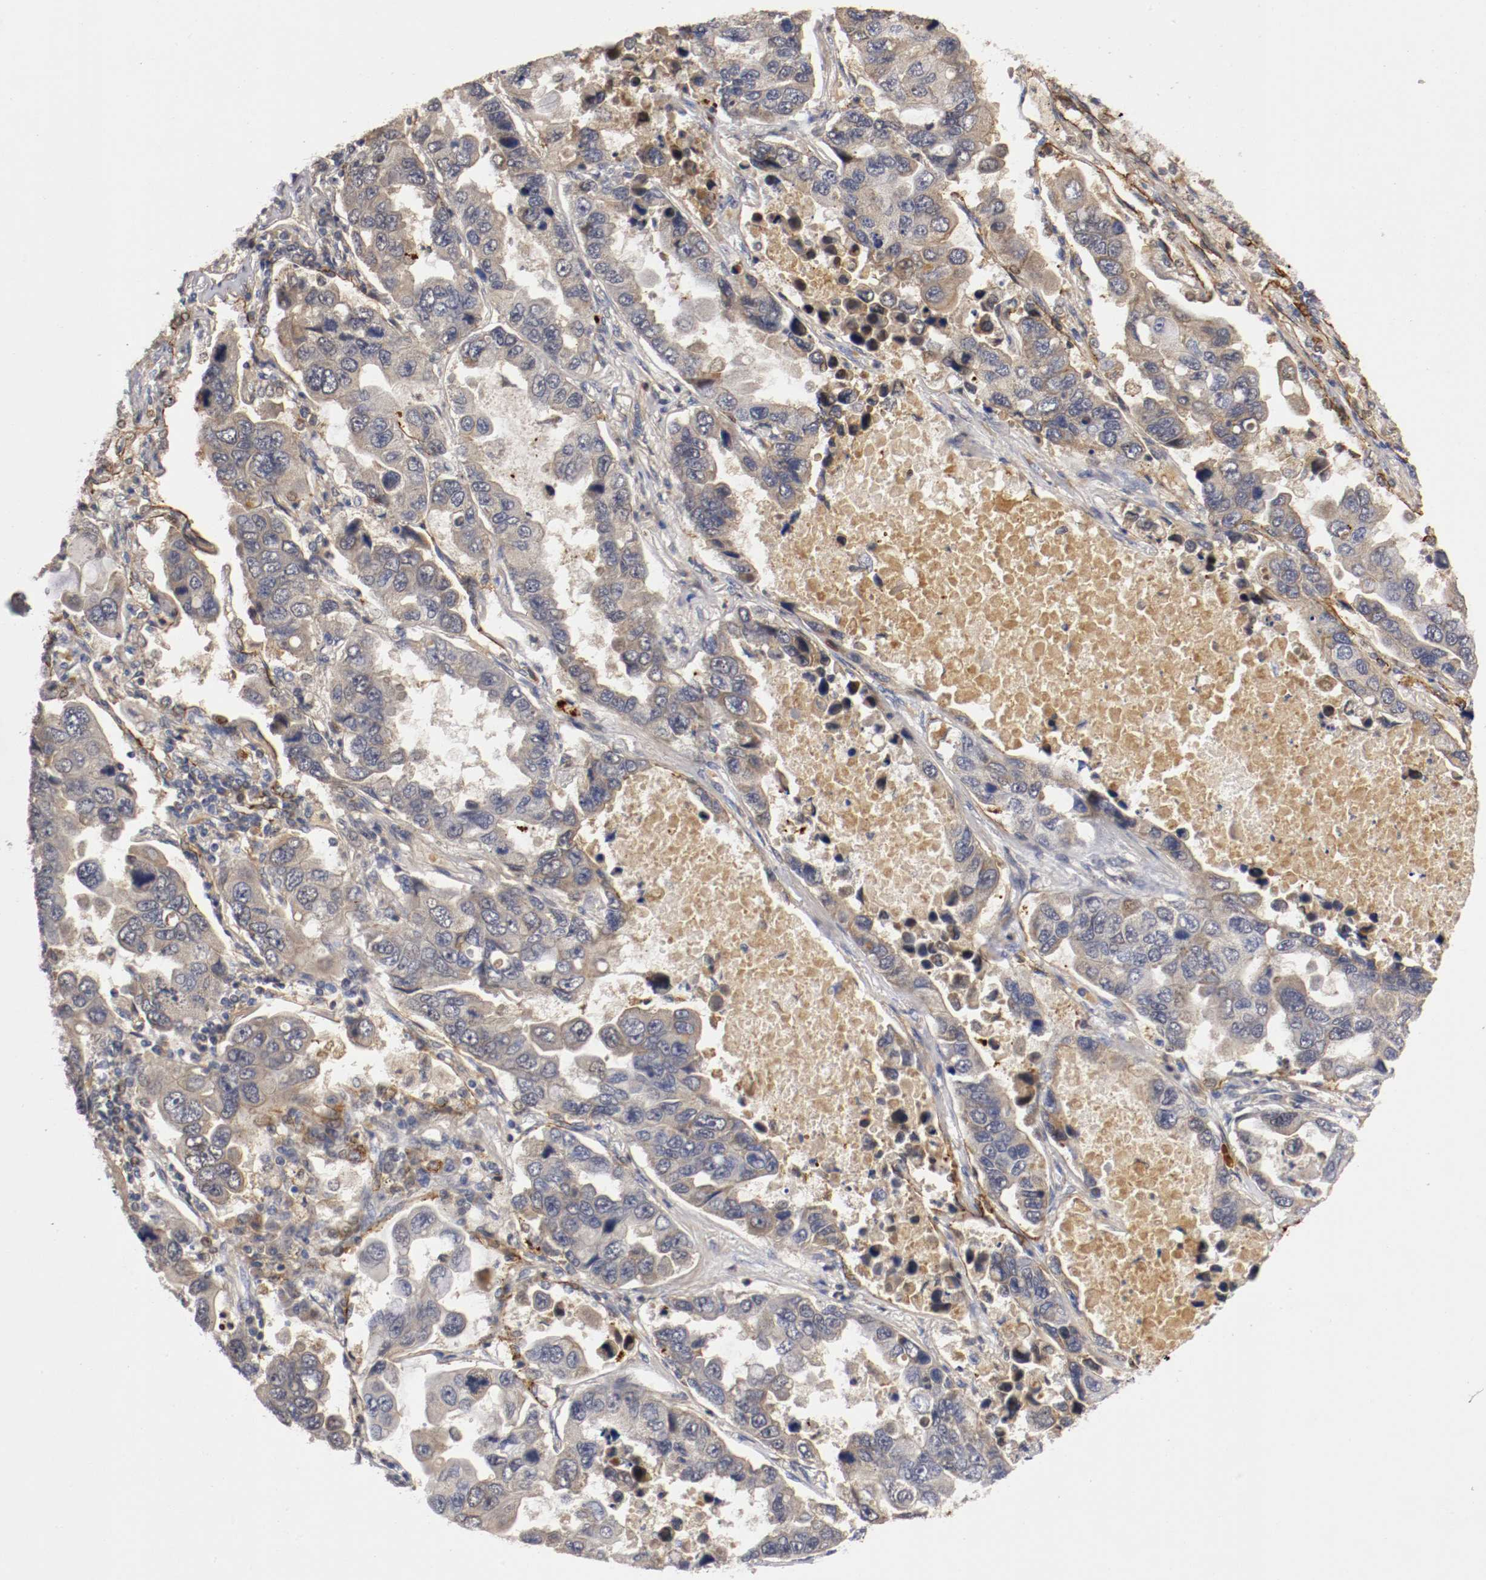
{"staining": {"intensity": "weak", "quantity": "25%-75%", "location": "cytoplasmic/membranous"}, "tissue": "lung cancer", "cell_type": "Tumor cells", "image_type": "cancer", "snomed": [{"axis": "morphology", "description": "Adenocarcinoma, NOS"}, {"axis": "topography", "description": "Lung"}], "caption": "Protein expression analysis of human adenocarcinoma (lung) reveals weak cytoplasmic/membranous positivity in about 25%-75% of tumor cells. The protein is stained brown, and the nuclei are stained in blue (DAB IHC with brightfield microscopy, high magnification).", "gene": "TNFRSF1B", "patient": {"sex": "male", "age": 64}}